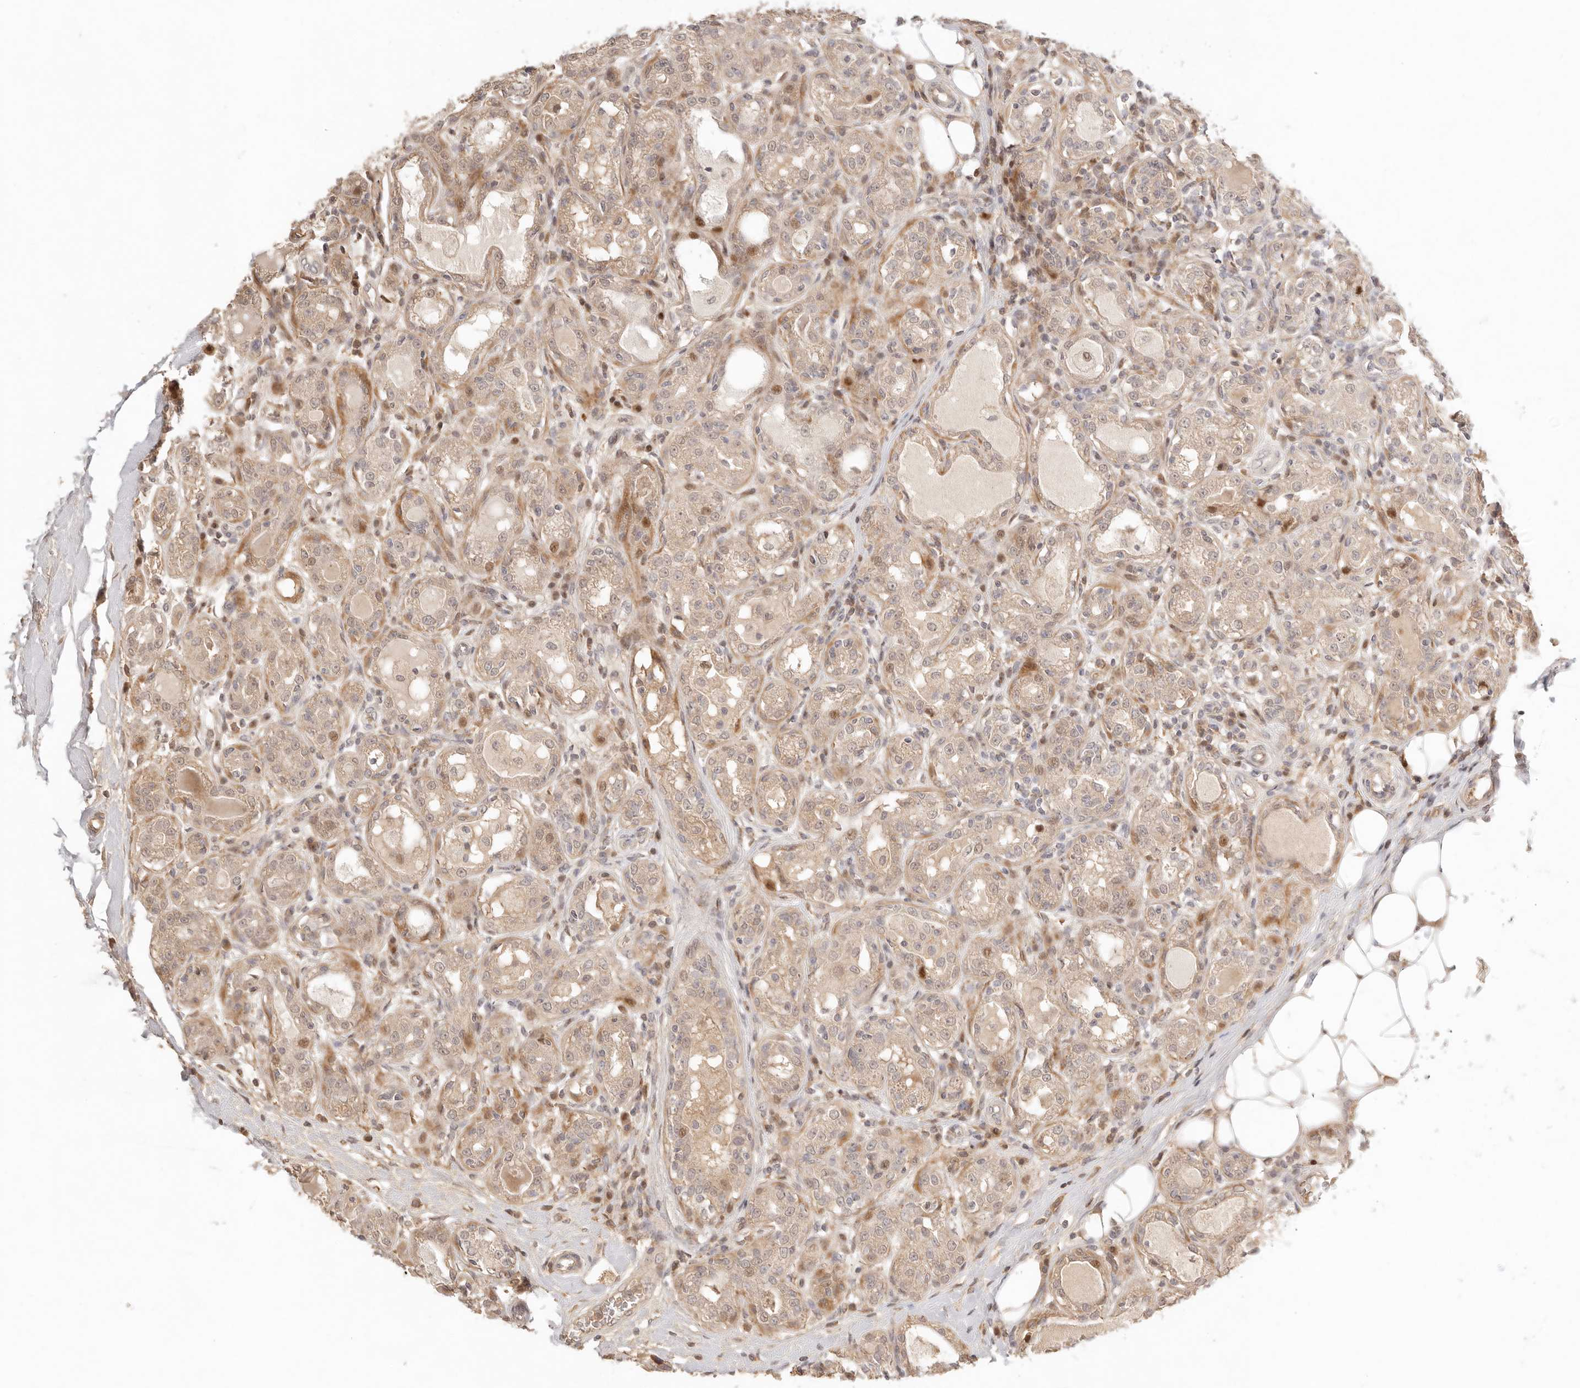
{"staining": {"intensity": "weak", "quantity": ">75%", "location": "cytoplasmic/membranous,nuclear"}, "tissue": "breast cancer", "cell_type": "Tumor cells", "image_type": "cancer", "snomed": [{"axis": "morphology", "description": "Duct carcinoma"}, {"axis": "topography", "description": "Breast"}], "caption": "Human breast cancer (invasive ductal carcinoma) stained with a brown dye exhibits weak cytoplasmic/membranous and nuclear positive positivity in approximately >75% of tumor cells.", "gene": "PHLDA3", "patient": {"sex": "female", "age": 27}}